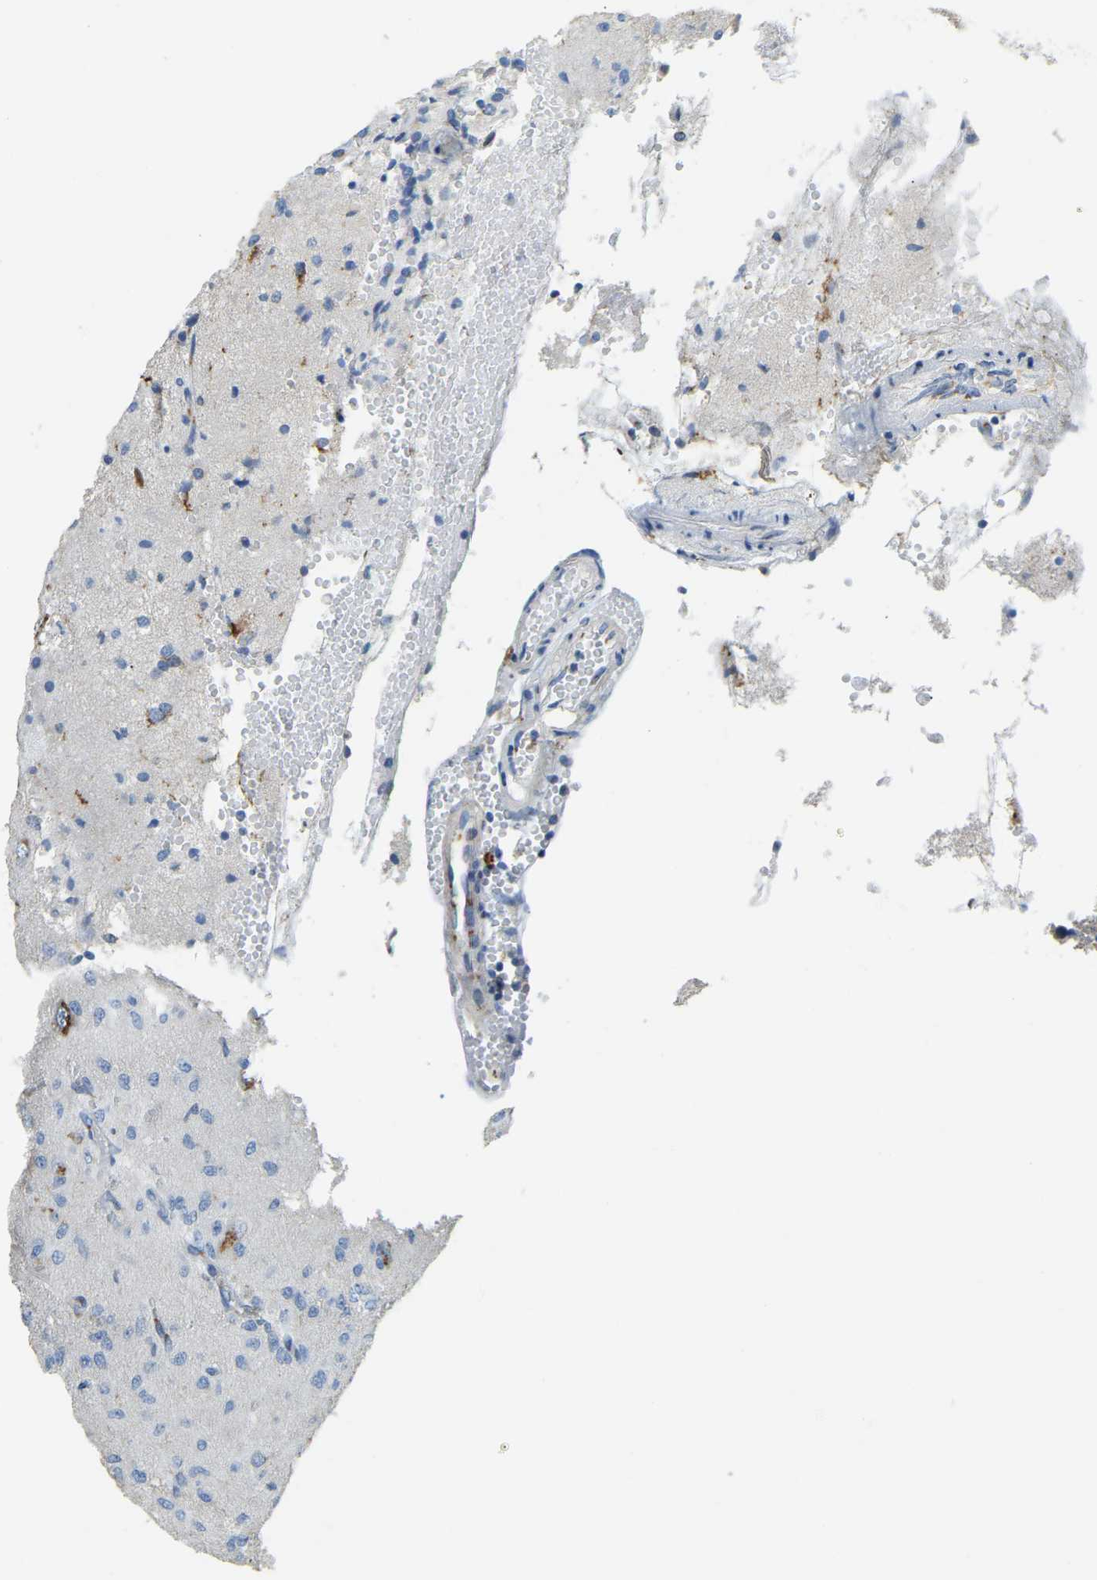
{"staining": {"intensity": "negative", "quantity": "none", "location": "none"}, "tissue": "glioma", "cell_type": "Tumor cells", "image_type": "cancer", "snomed": [{"axis": "morphology", "description": "Glioma, malignant, High grade"}, {"axis": "topography", "description": "Brain"}], "caption": "Tumor cells show no significant staining in glioma.", "gene": "FAM174A", "patient": {"sex": "female", "age": 59}}